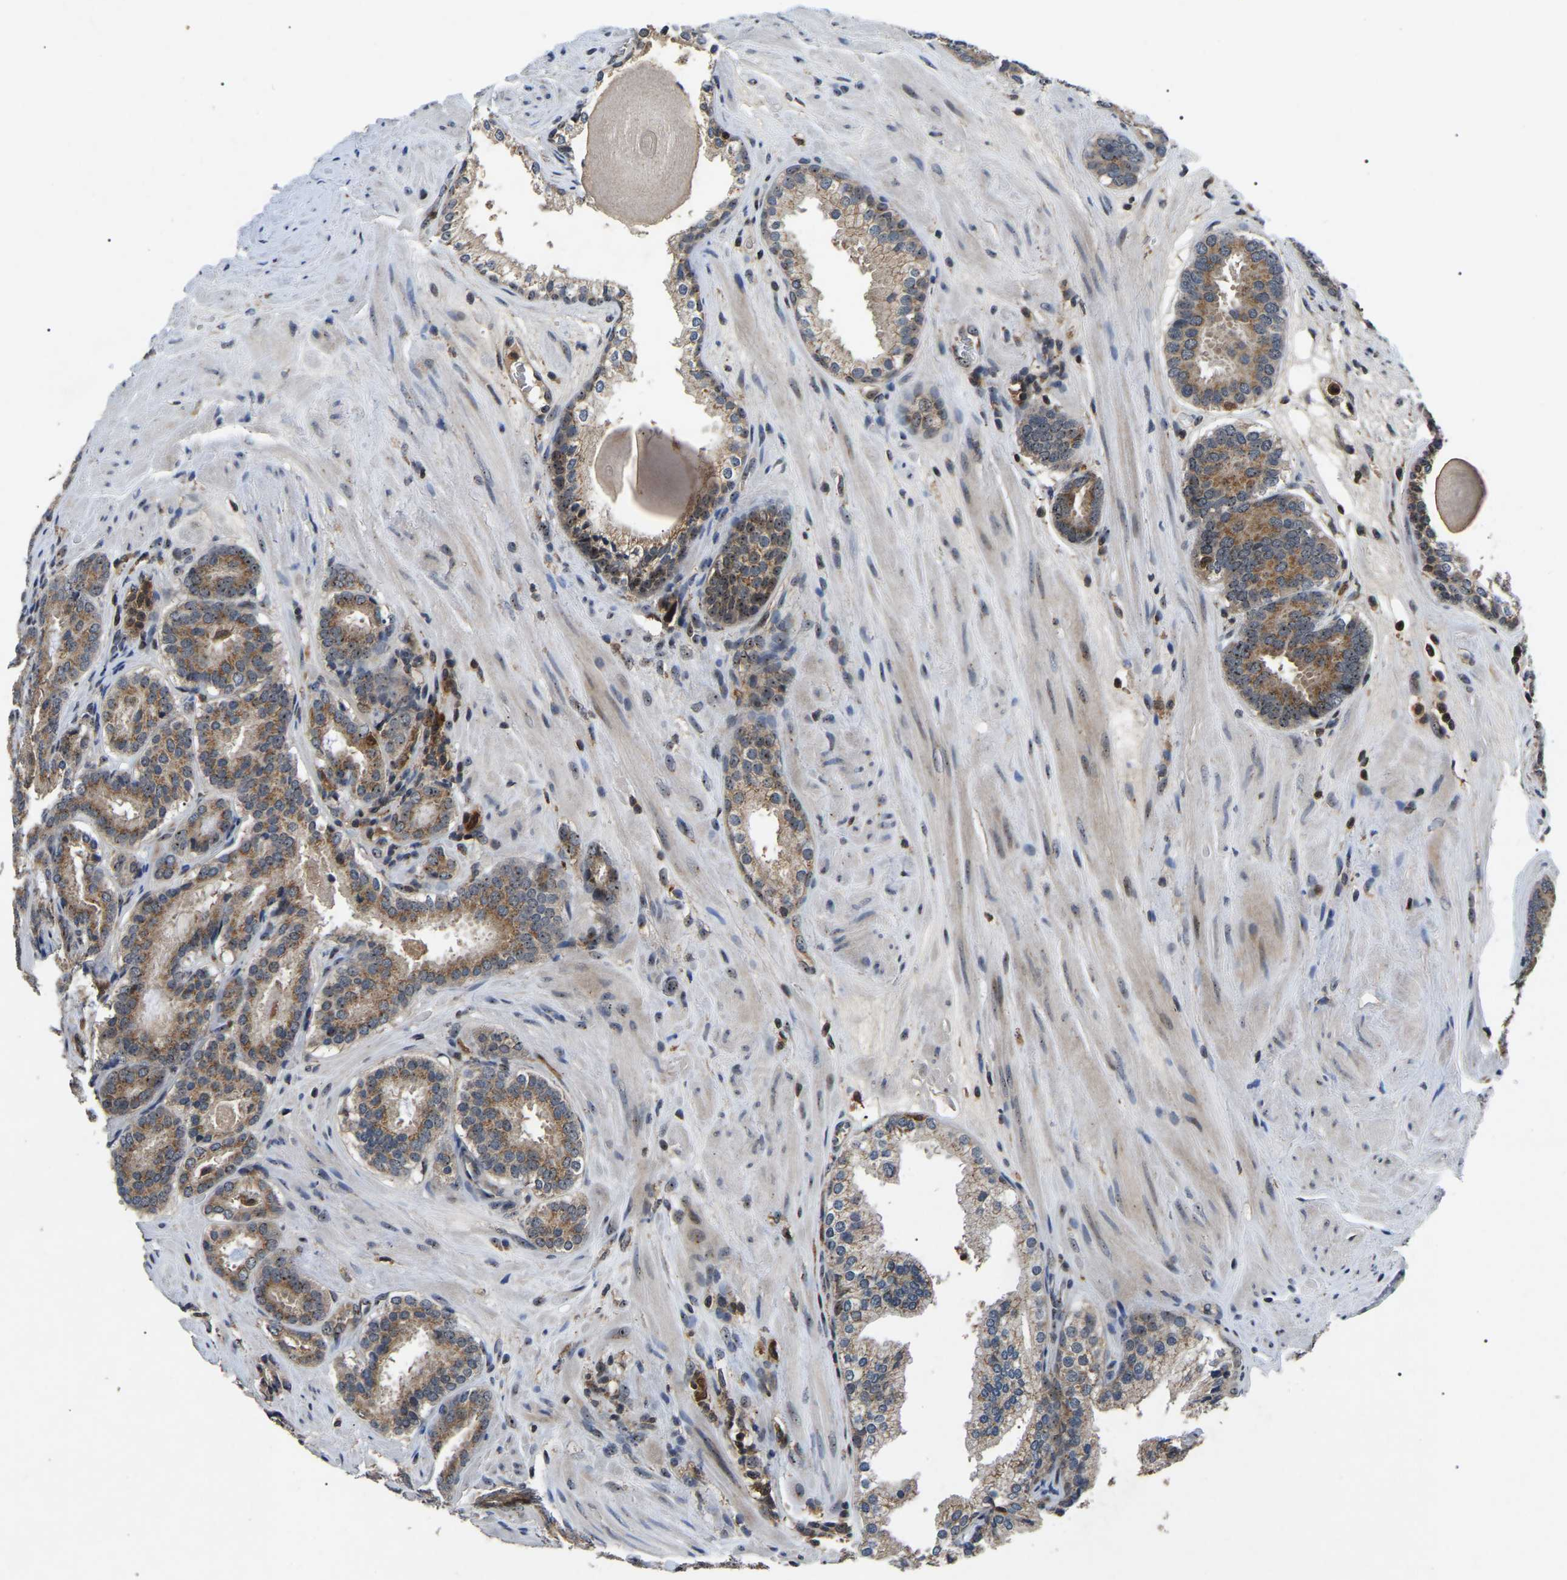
{"staining": {"intensity": "moderate", "quantity": ">75%", "location": "cytoplasmic/membranous,nuclear"}, "tissue": "prostate cancer", "cell_type": "Tumor cells", "image_type": "cancer", "snomed": [{"axis": "morphology", "description": "Adenocarcinoma, Low grade"}, {"axis": "topography", "description": "Prostate"}], "caption": "Immunohistochemistry photomicrograph of neoplastic tissue: human prostate cancer (adenocarcinoma (low-grade)) stained using immunohistochemistry demonstrates medium levels of moderate protein expression localized specifically in the cytoplasmic/membranous and nuclear of tumor cells, appearing as a cytoplasmic/membranous and nuclear brown color.", "gene": "RBM28", "patient": {"sex": "male", "age": 69}}